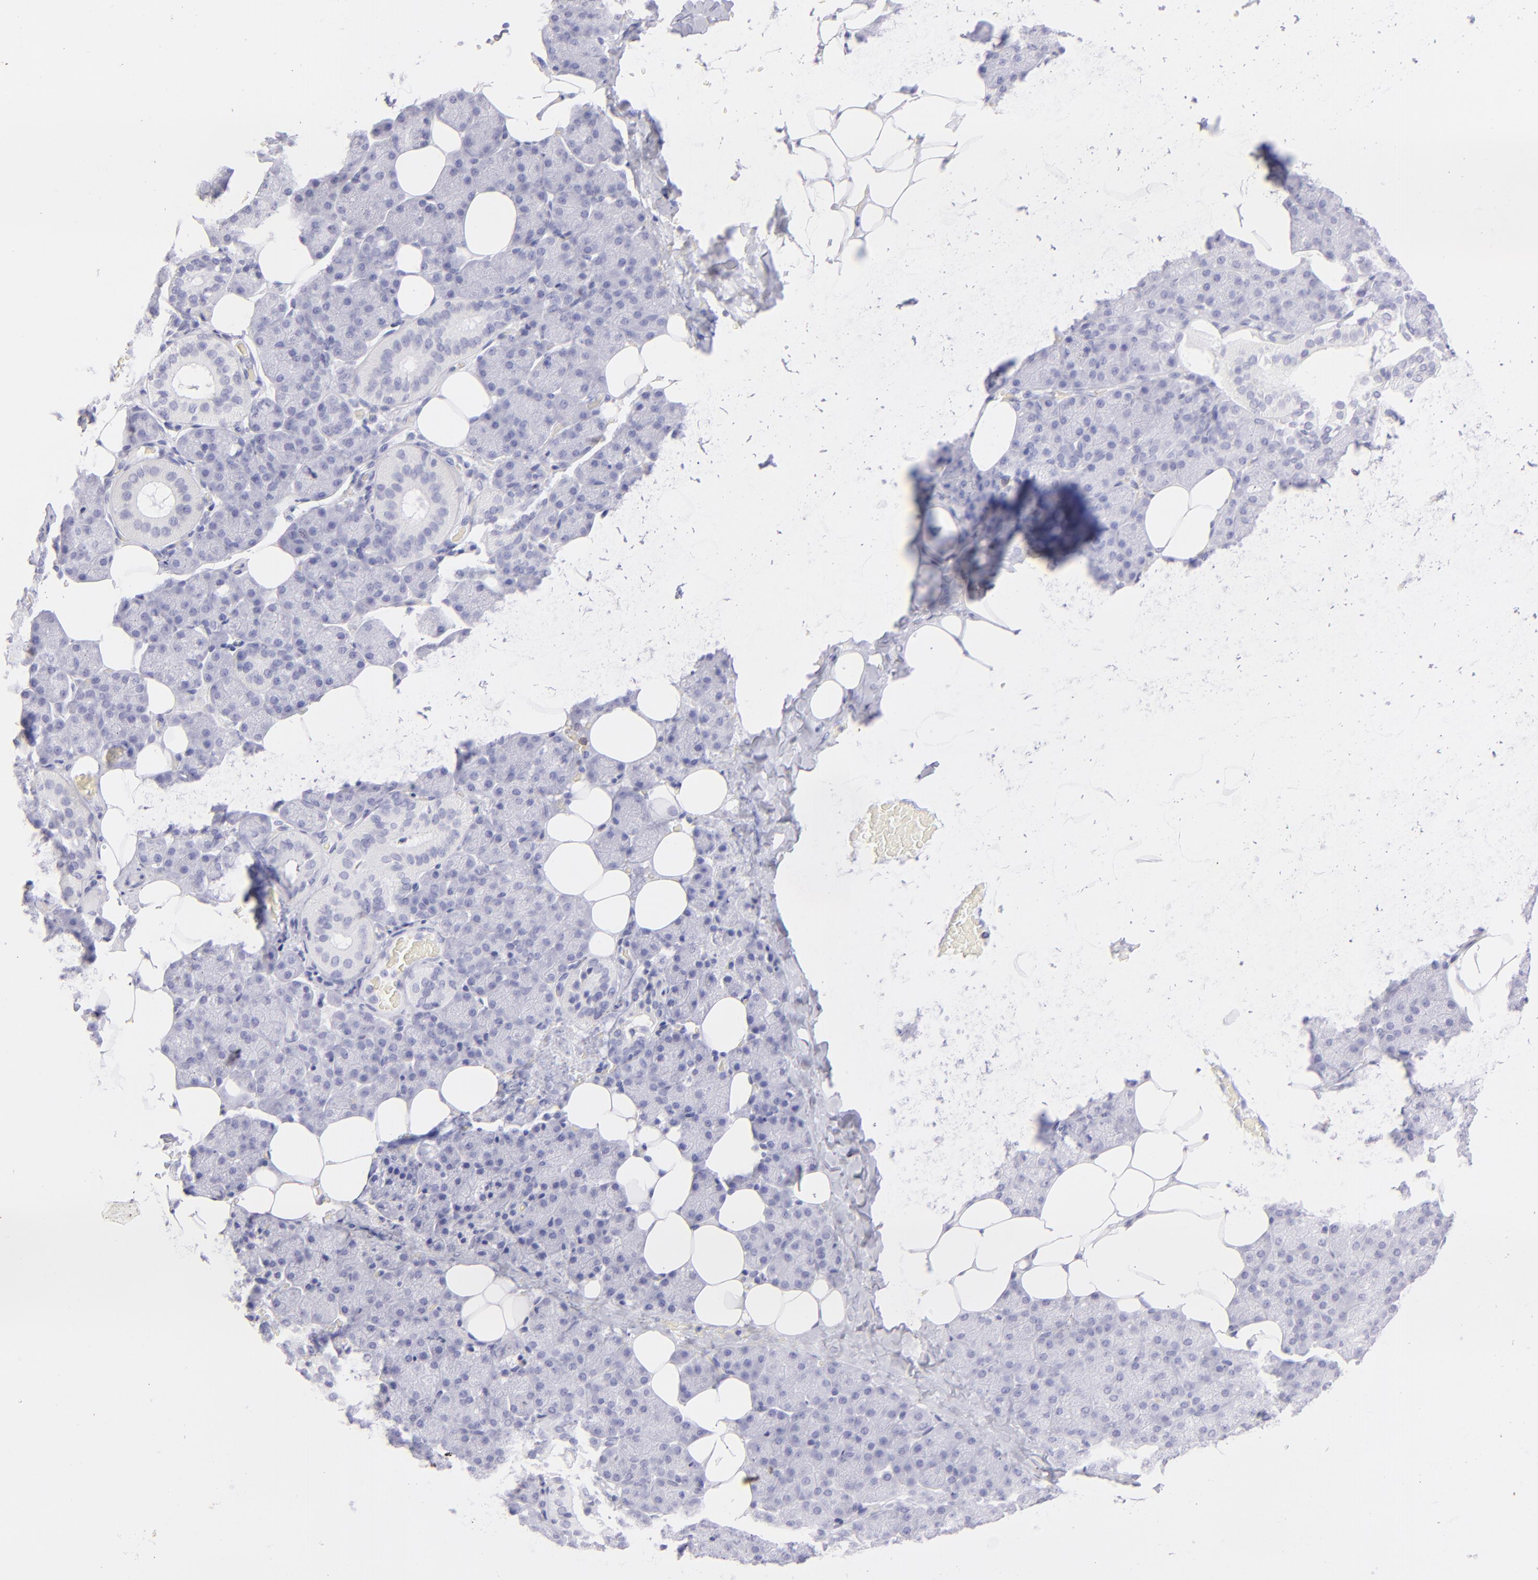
{"staining": {"intensity": "negative", "quantity": "none", "location": "none"}, "tissue": "salivary gland", "cell_type": "Glandular cells", "image_type": "normal", "snomed": [{"axis": "morphology", "description": "Normal tissue, NOS"}, {"axis": "topography", "description": "Lymph node"}, {"axis": "topography", "description": "Salivary gland"}], "caption": "DAB (3,3'-diaminobenzidine) immunohistochemical staining of normal human salivary gland exhibits no significant expression in glandular cells.", "gene": "CD72", "patient": {"sex": "male", "age": 8}}